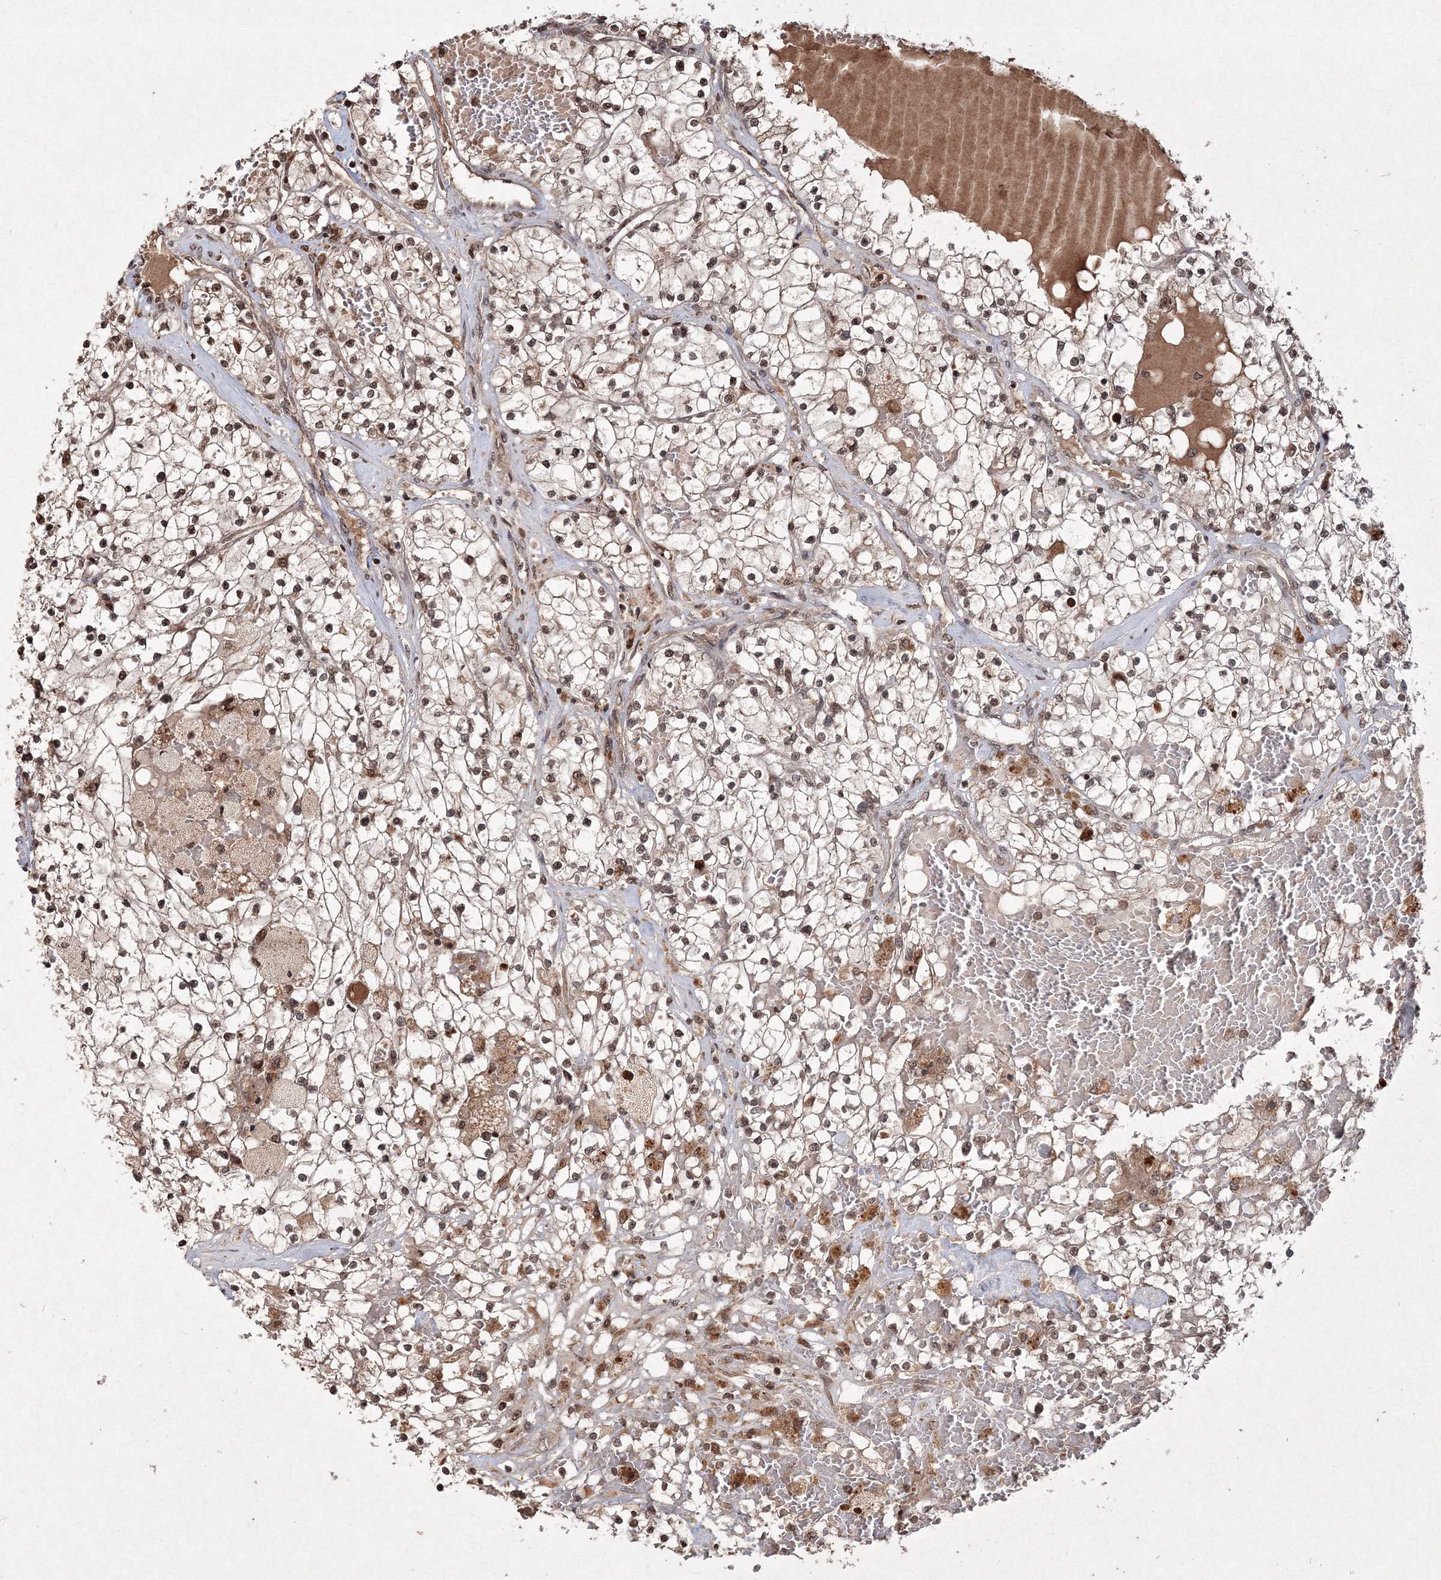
{"staining": {"intensity": "strong", "quantity": ">75%", "location": "cytoplasmic/membranous,nuclear"}, "tissue": "renal cancer", "cell_type": "Tumor cells", "image_type": "cancer", "snomed": [{"axis": "morphology", "description": "Normal tissue, NOS"}, {"axis": "morphology", "description": "Adenocarcinoma, NOS"}, {"axis": "topography", "description": "Kidney"}], "caption": "Human renal adenocarcinoma stained for a protein (brown) reveals strong cytoplasmic/membranous and nuclear positive positivity in approximately >75% of tumor cells.", "gene": "PEX13", "patient": {"sex": "male", "age": 68}}